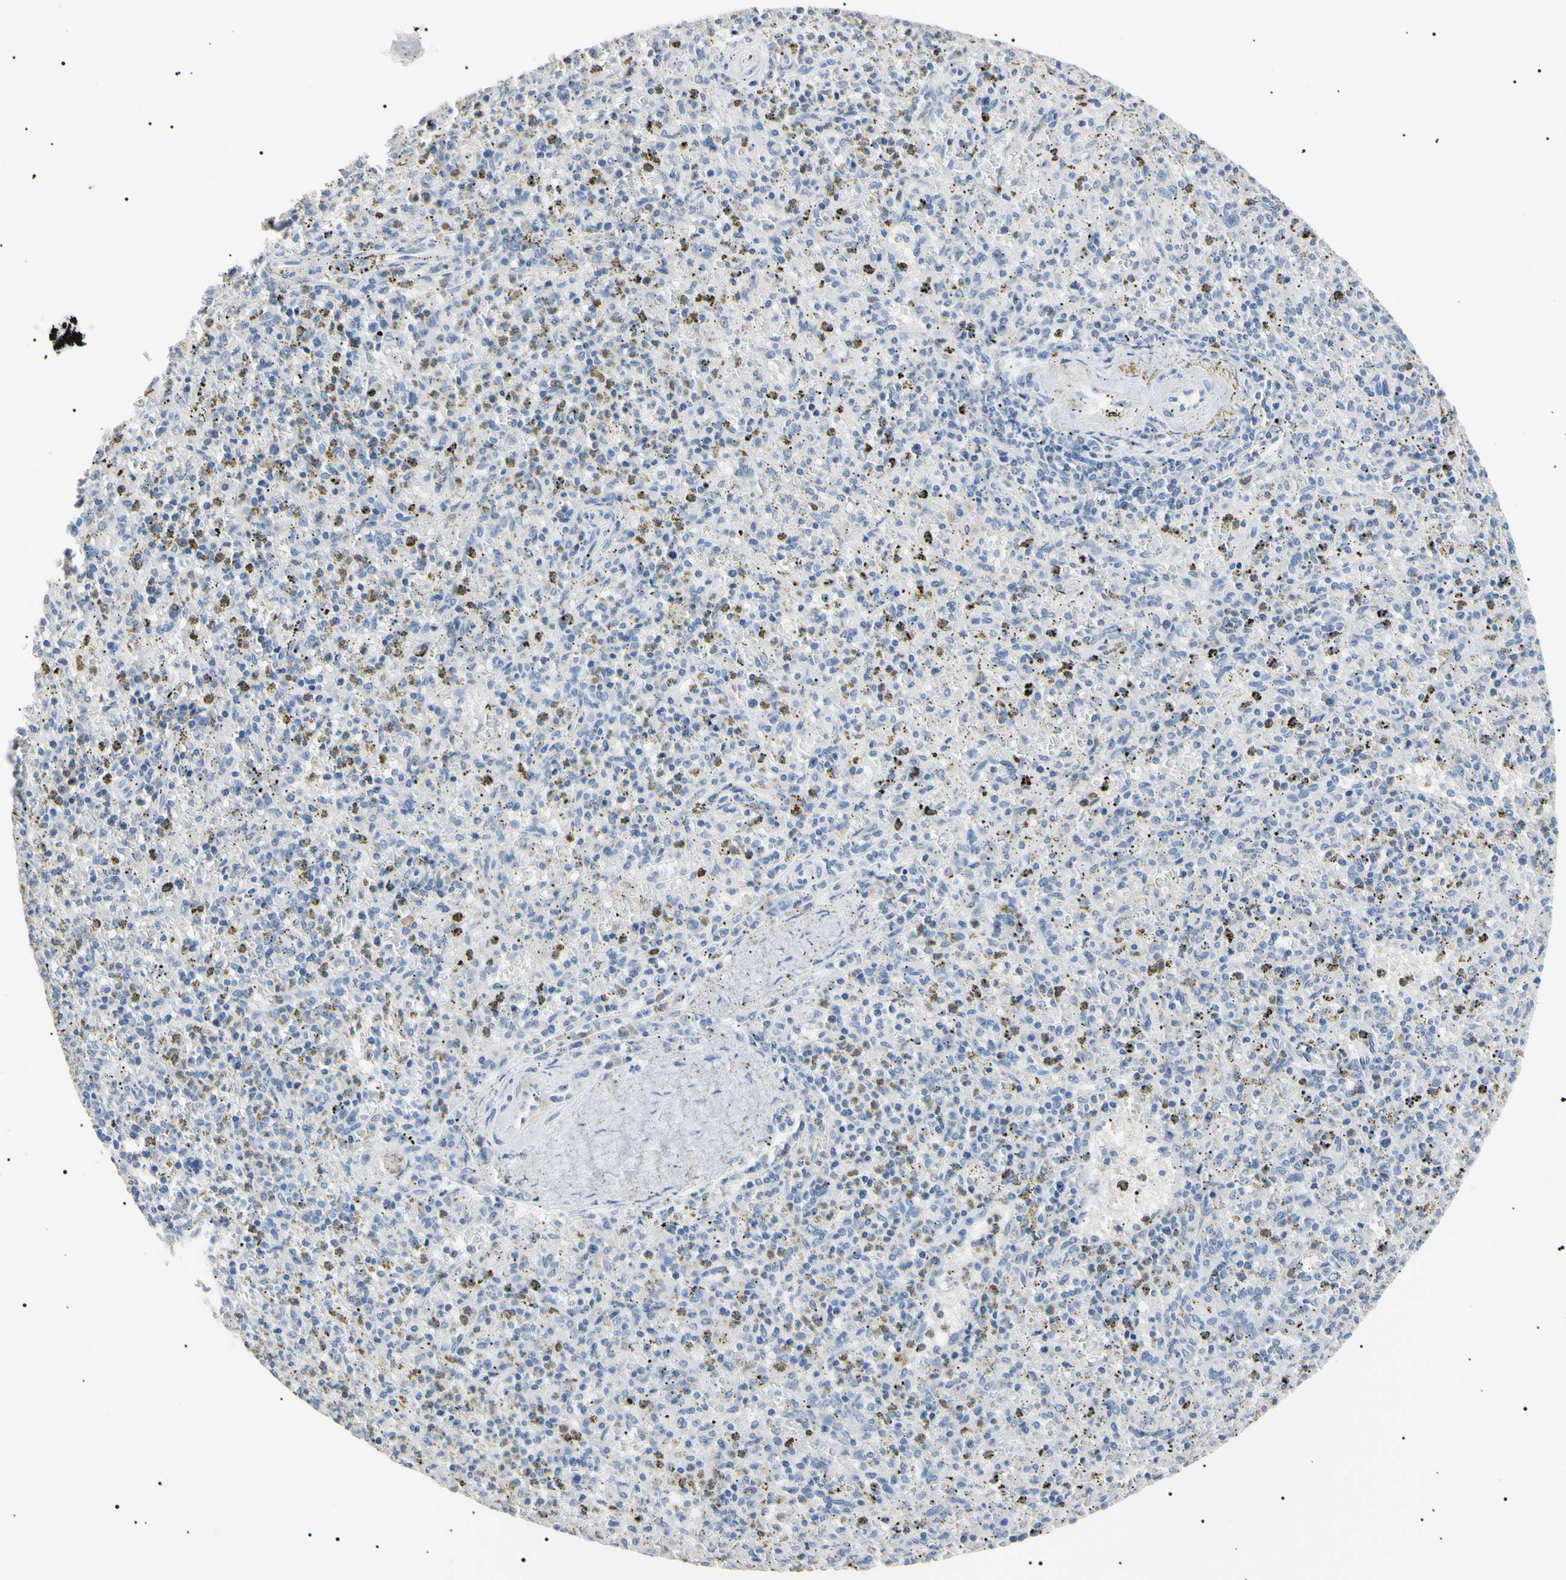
{"staining": {"intensity": "negative", "quantity": "none", "location": "none"}, "tissue": "spleen", "cell_type": "Cells in red pulp", "image_type": "normal", "snomed": [{"axis": "morphology", "description": "Normal tissue, NOS"}, {"axis": "topography", "description": "Spleen"}], "caption": "Spleen stained for a protein using IHC shows no staining cells in red pulp.", "gene": "CGB3", "patient": {"sex": "male", "age": 72}}